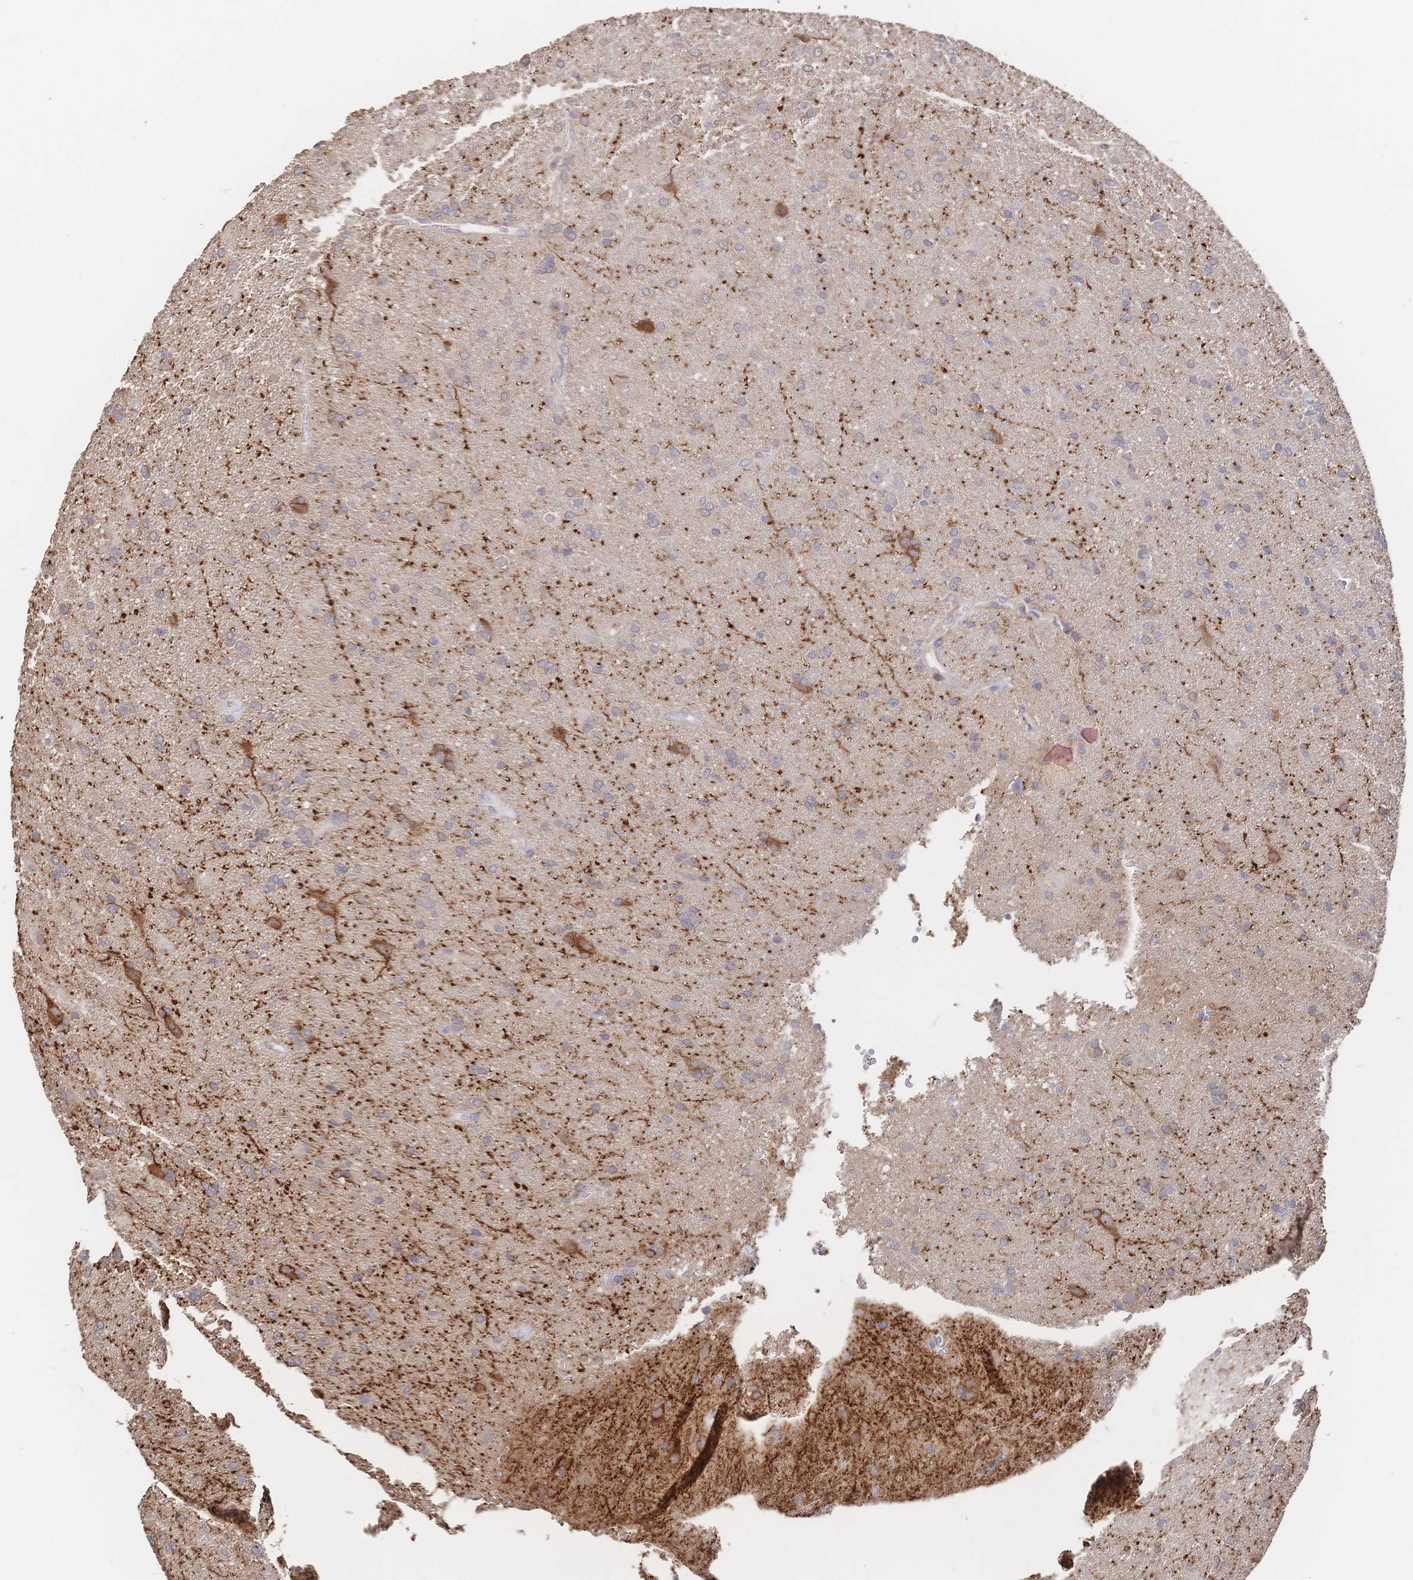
{"staining": {"intensity": "moderate", "quantity": "<25%", "location": "cytoplasmic/membranous"}, "tissue": "glioma", "cell_type": "Tumor cells", "image_type": "cancer", "snomed": [{"axis": "morphology", "description": "Glioma, malignant, Low grade"}, {"axis": "topography", "description": "Brain"}], "caption": "The immunohistochemical stain labels moderate cytoplasmic/membranous expression in tumor cells of low-grade glioma (malignant) tissue.", "gene": "DNAJA4", "patient": {"sex": "male", "age": 66}}